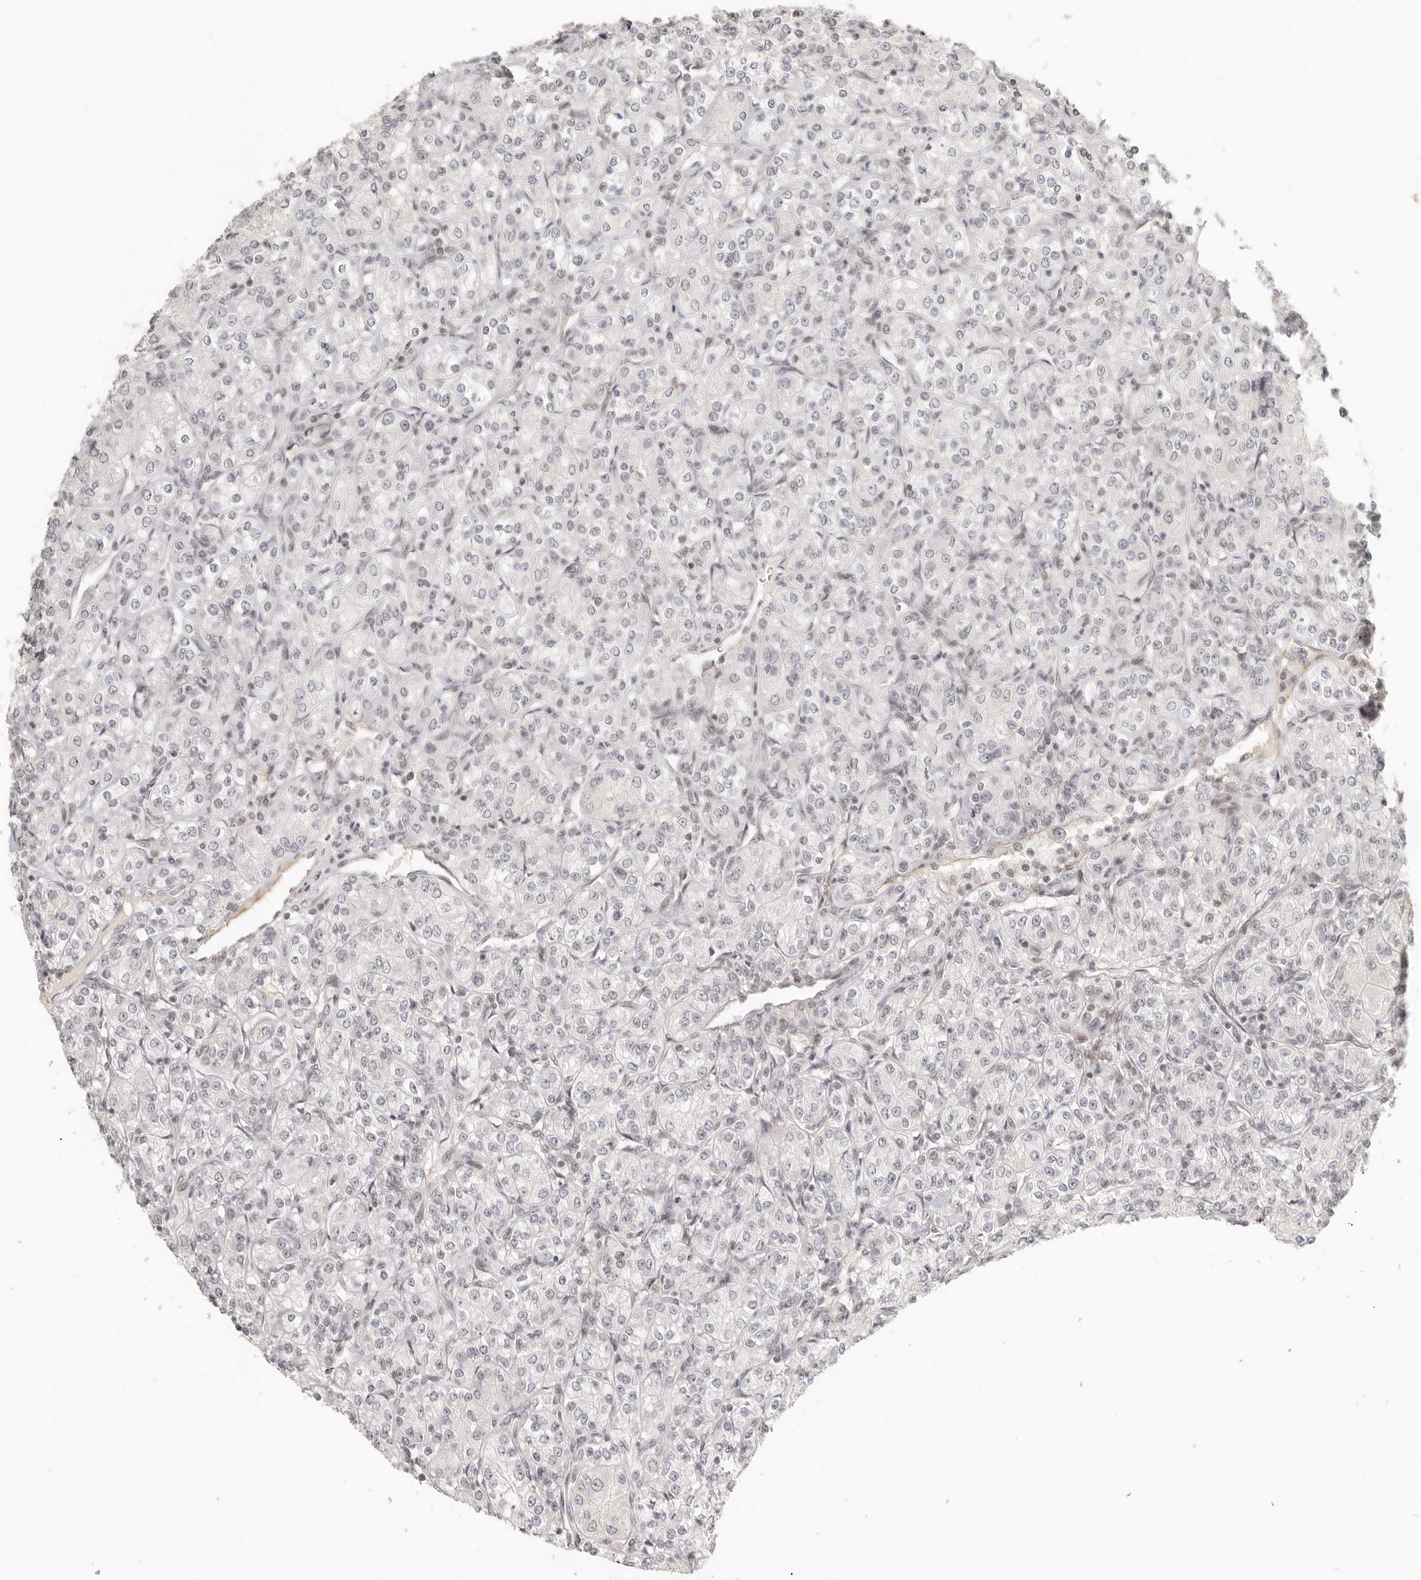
{"staining": {"intensity": "negative", "quantity": "none", "location": "none"}, "tissue": "renal cancer", "cell_type": "Tumor cells", "image_type": "cancer", "snomed": [{"axis": "morphology", "description": "Adenocarcinoma, NOS"}, {"axis": "topography", "description": "Kidney"}], "caption": "DAB immunohistochemical staining of renal adenocarcinoma displays no significant positivity in tumor cells. (Immunohistochemistry, brightfield microscopy, high magnification).", "gene": "GABPA", "patient": {"sex": "male", "age": 77}}